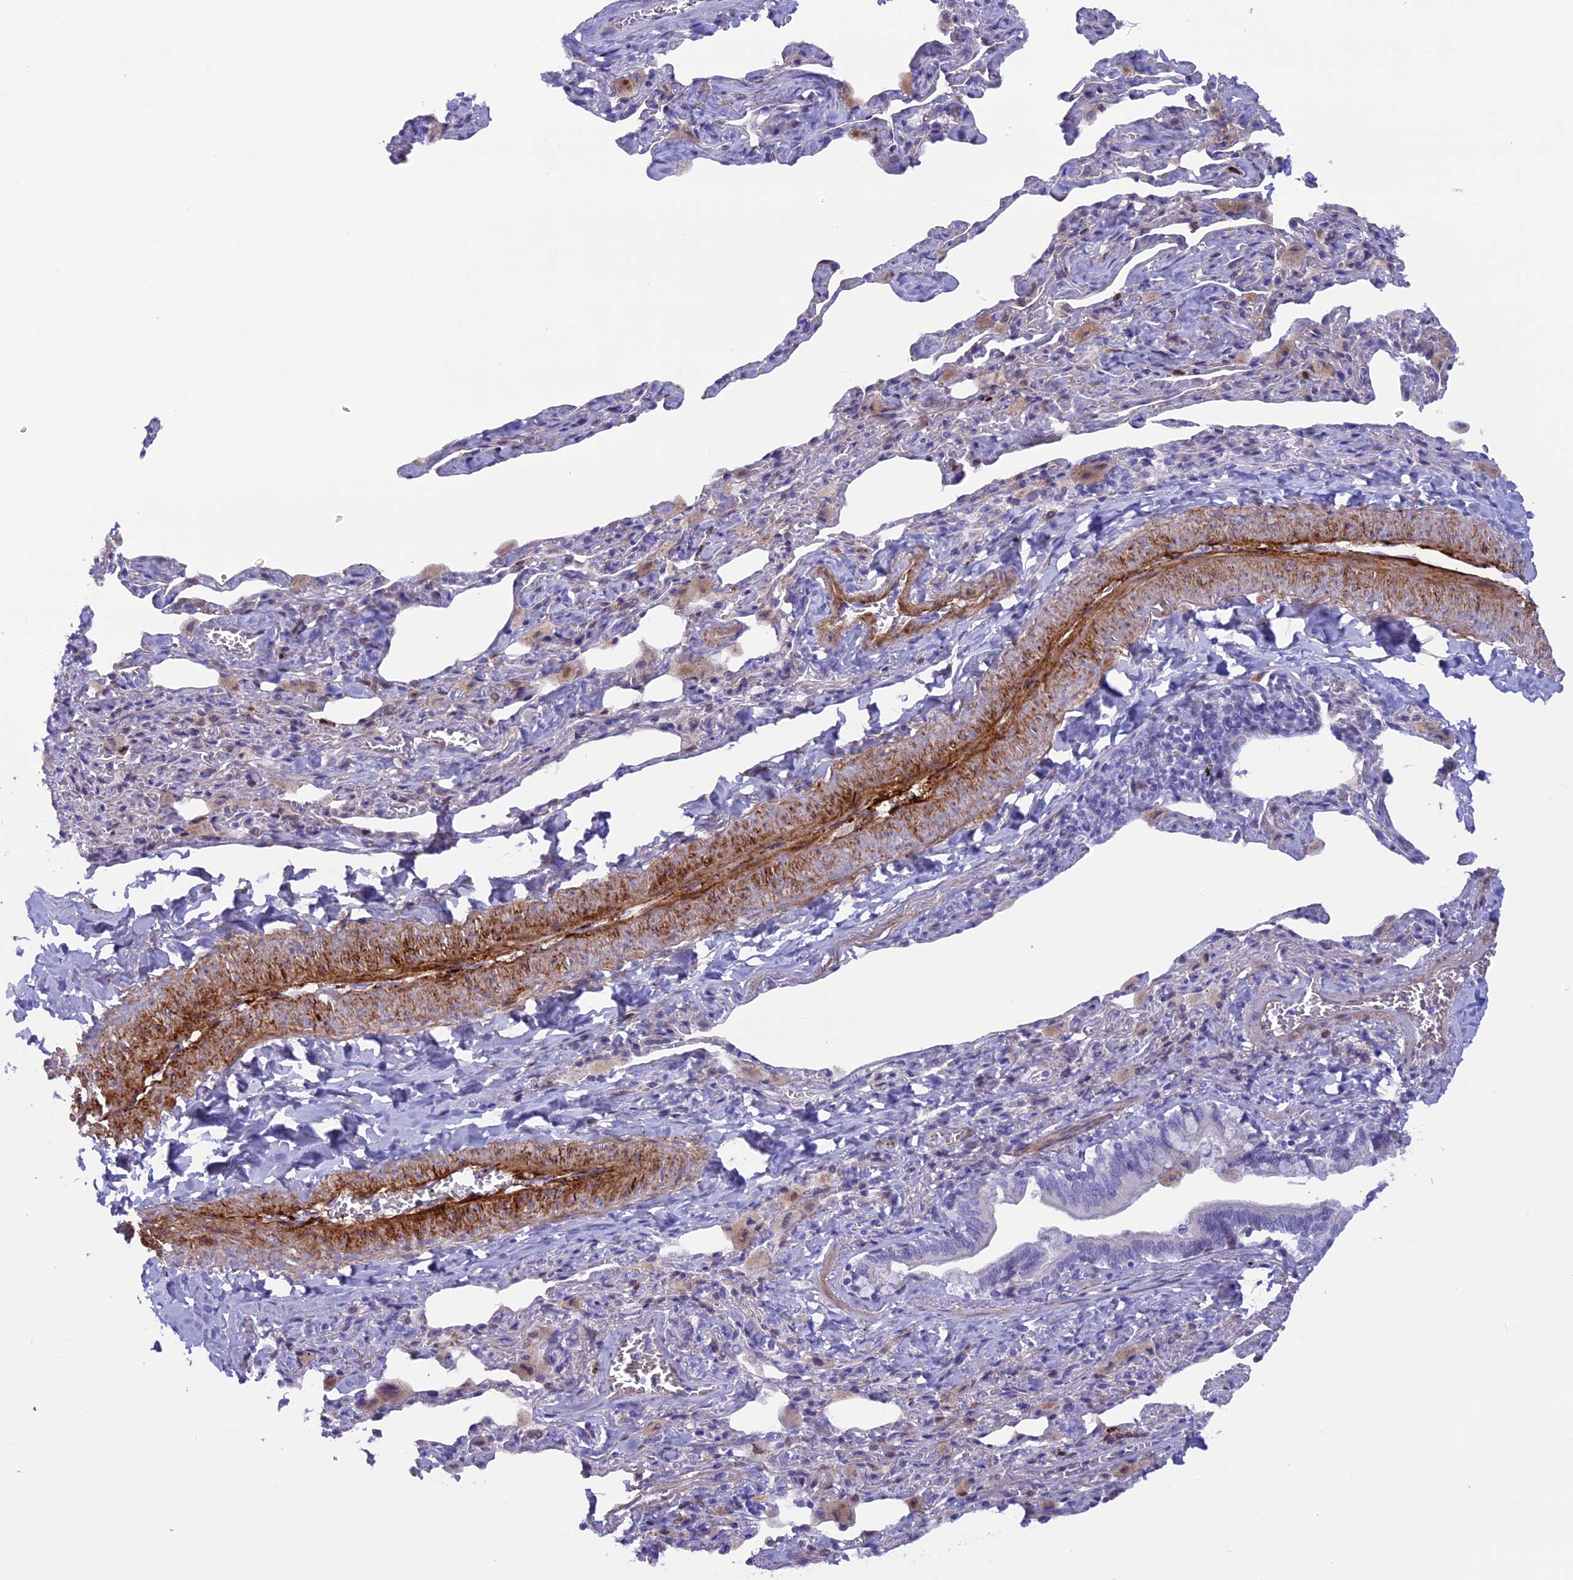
{"staining": {"intensity": "negative", "quantity": "none", "location": "none"}, "tissue": "lung cancer", "cell_type": "Tumor cells", "image_type": "cancer", "snomed": [{"axis": "morphology", "description": "Adenocarcinoma, NOS"}, {"axis": "topography", "description": "Lung"}], "caption": "High power microscopy photomicrograph of an immunohistochemistry histopathology image of lung adenocarcinoma, revealing no significant positivity in tumor cells.", "gene": "LOXL1", "patient": {"sex": "female", "age": 51}}